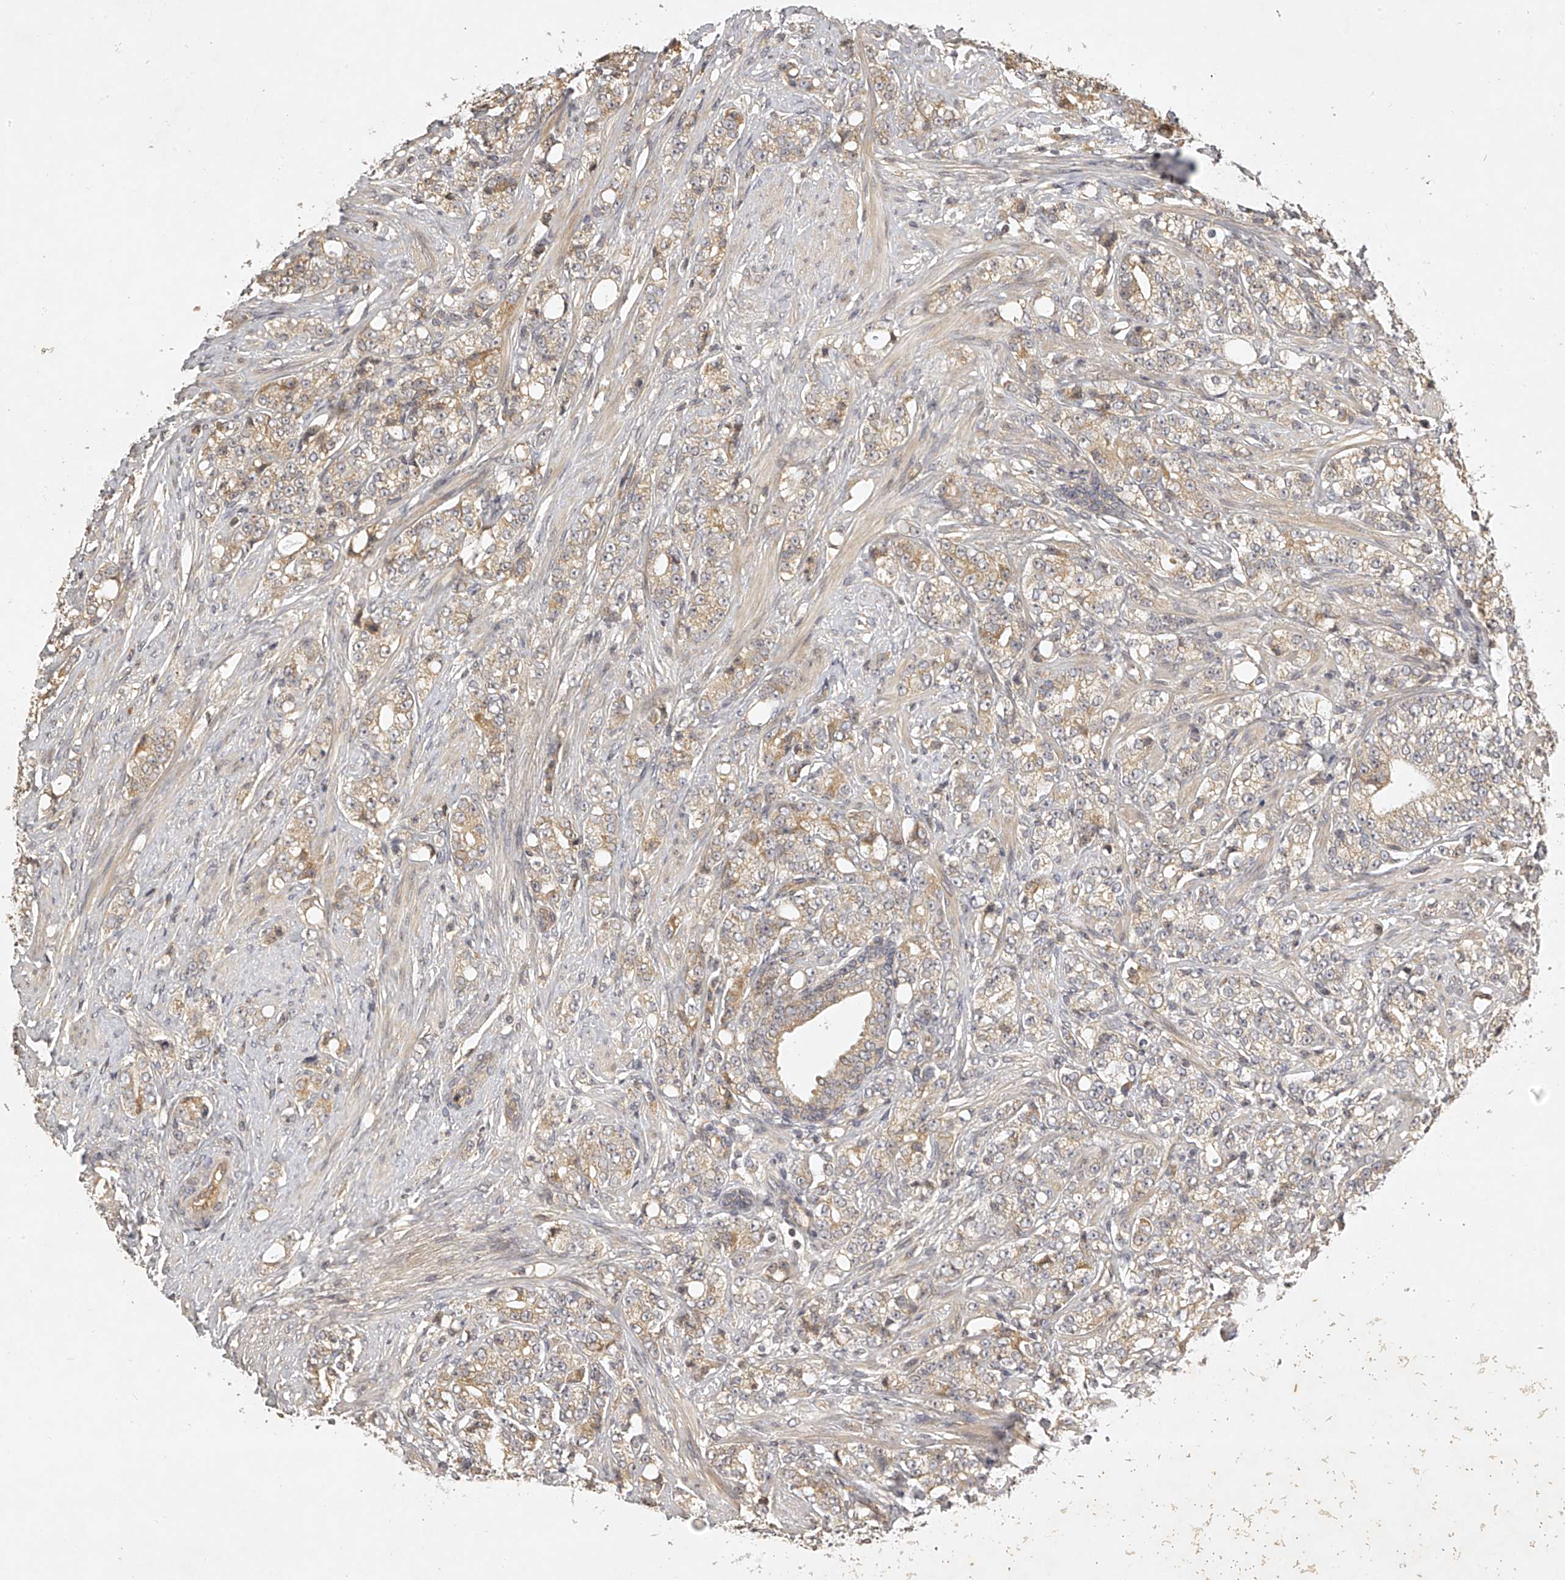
{"staining": {"intensity": "moderate", "quantity": "<25%", "location": "cytoplasmic/membranous"}, "tissue": "prostate cancer", "cell_type": "Tumor cells", "image_type": "cancer", "snomed": [{"axis": "morphology", "description": "Adenocarcinoma, High grade"}, {"axis": "topography", "description": "Prostate"}], "caption": "The micrograph displays a brown stain indicating the presence of a protein in the cytoplasmic/membranous of tumor cells in adenocarcinoma (high-grade) (prostate).", "gene": "NFS1", "patient": {"sex": "male", "age": 69}}